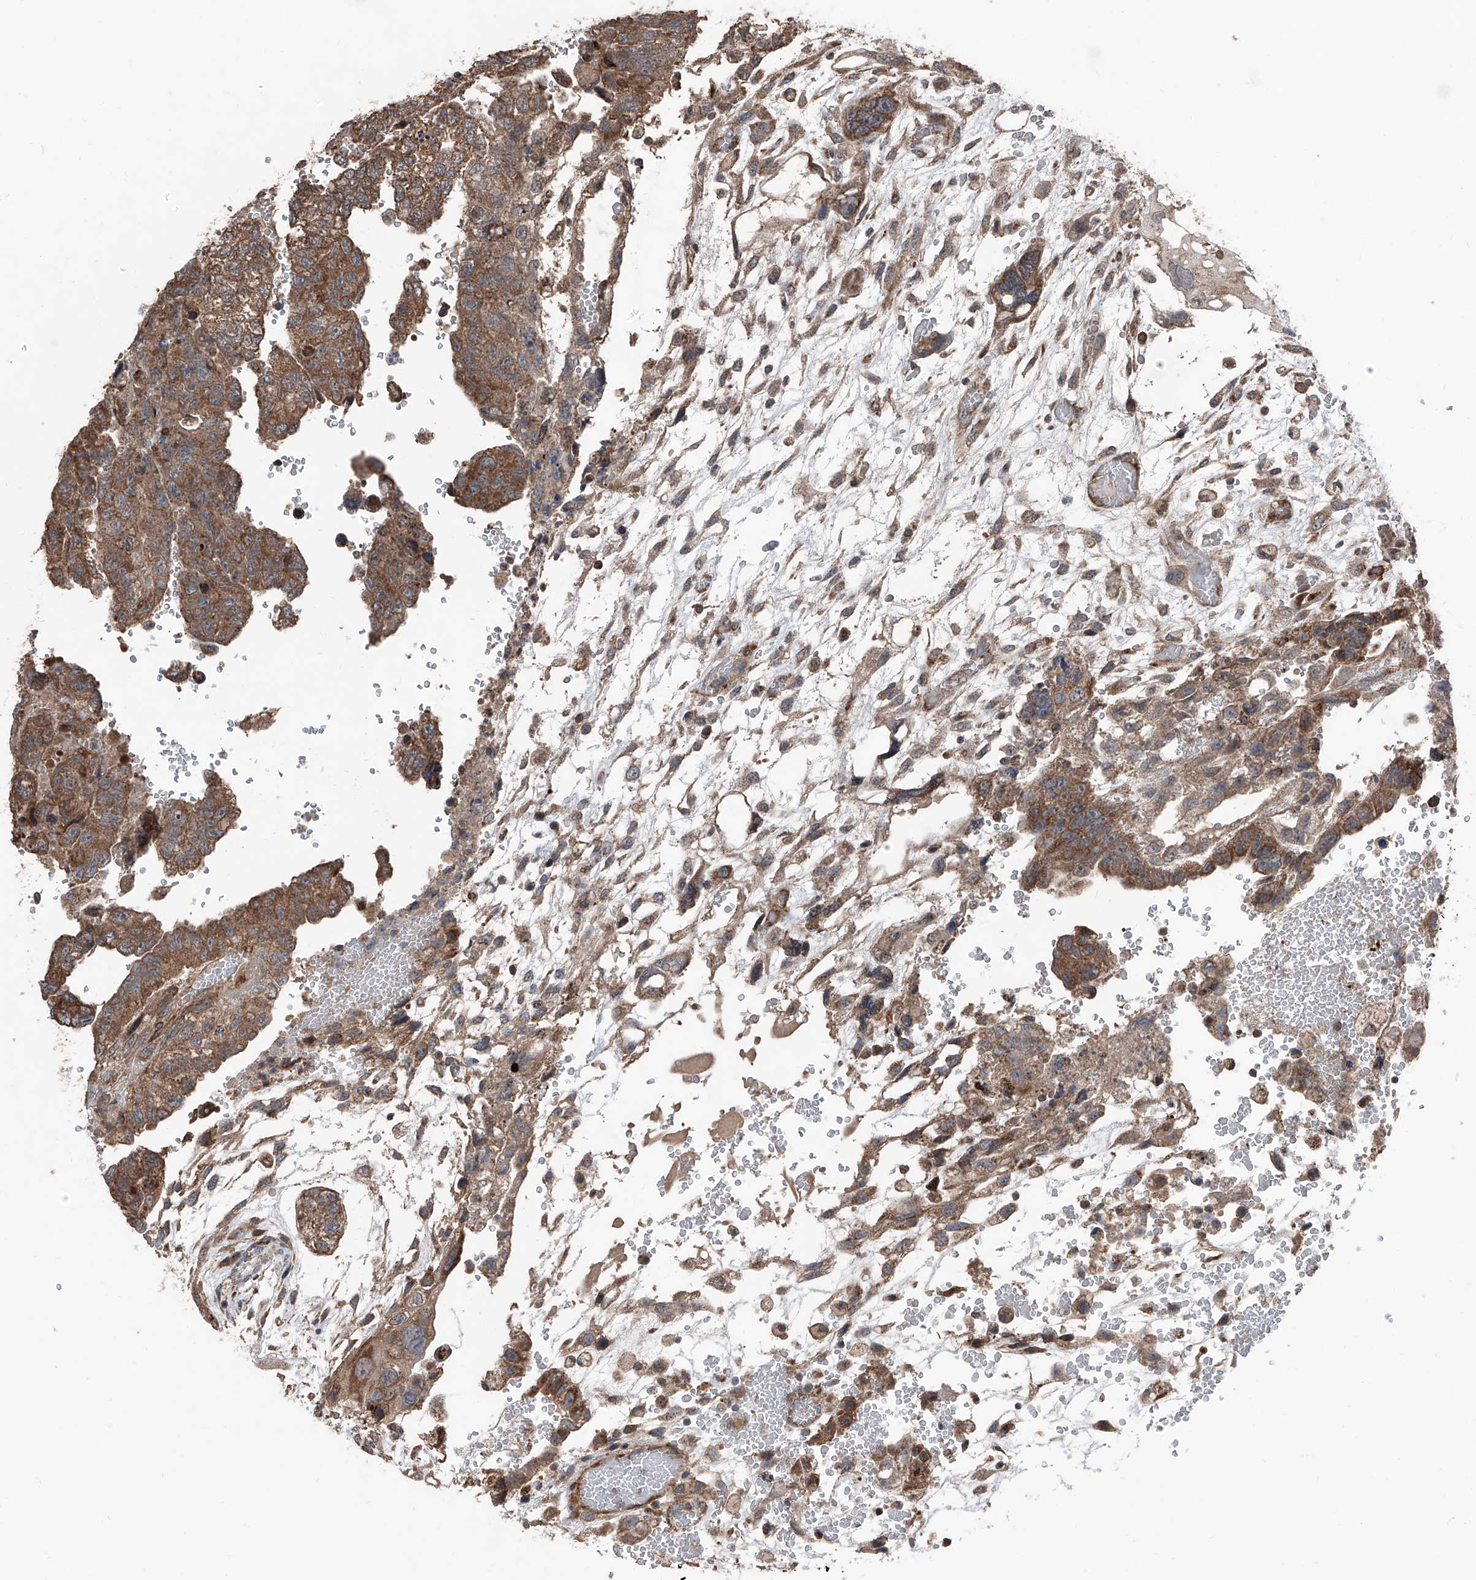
{"staining": {"intensity": "moderate", "quantity": ">75%", "location": "cytoplasmic/membranous"}, "tissue": "testis cancer", "cell_type": "Tumor cells", "image_type": "cancer", "snomed": [{"axis": "morphology", "description": "Carcinoma, Embryonal, NOS"}, {"axis": "topography", "description": "Testis"}], "caption": "Testis cancer (embryonal carcinoma) stained with a brown dye displays moderate cytoplasmic/membranous positive staining in about >75% of tumor cells.", "gene": "LIMK1", "patient": {"sex": "male", "age": 36}}